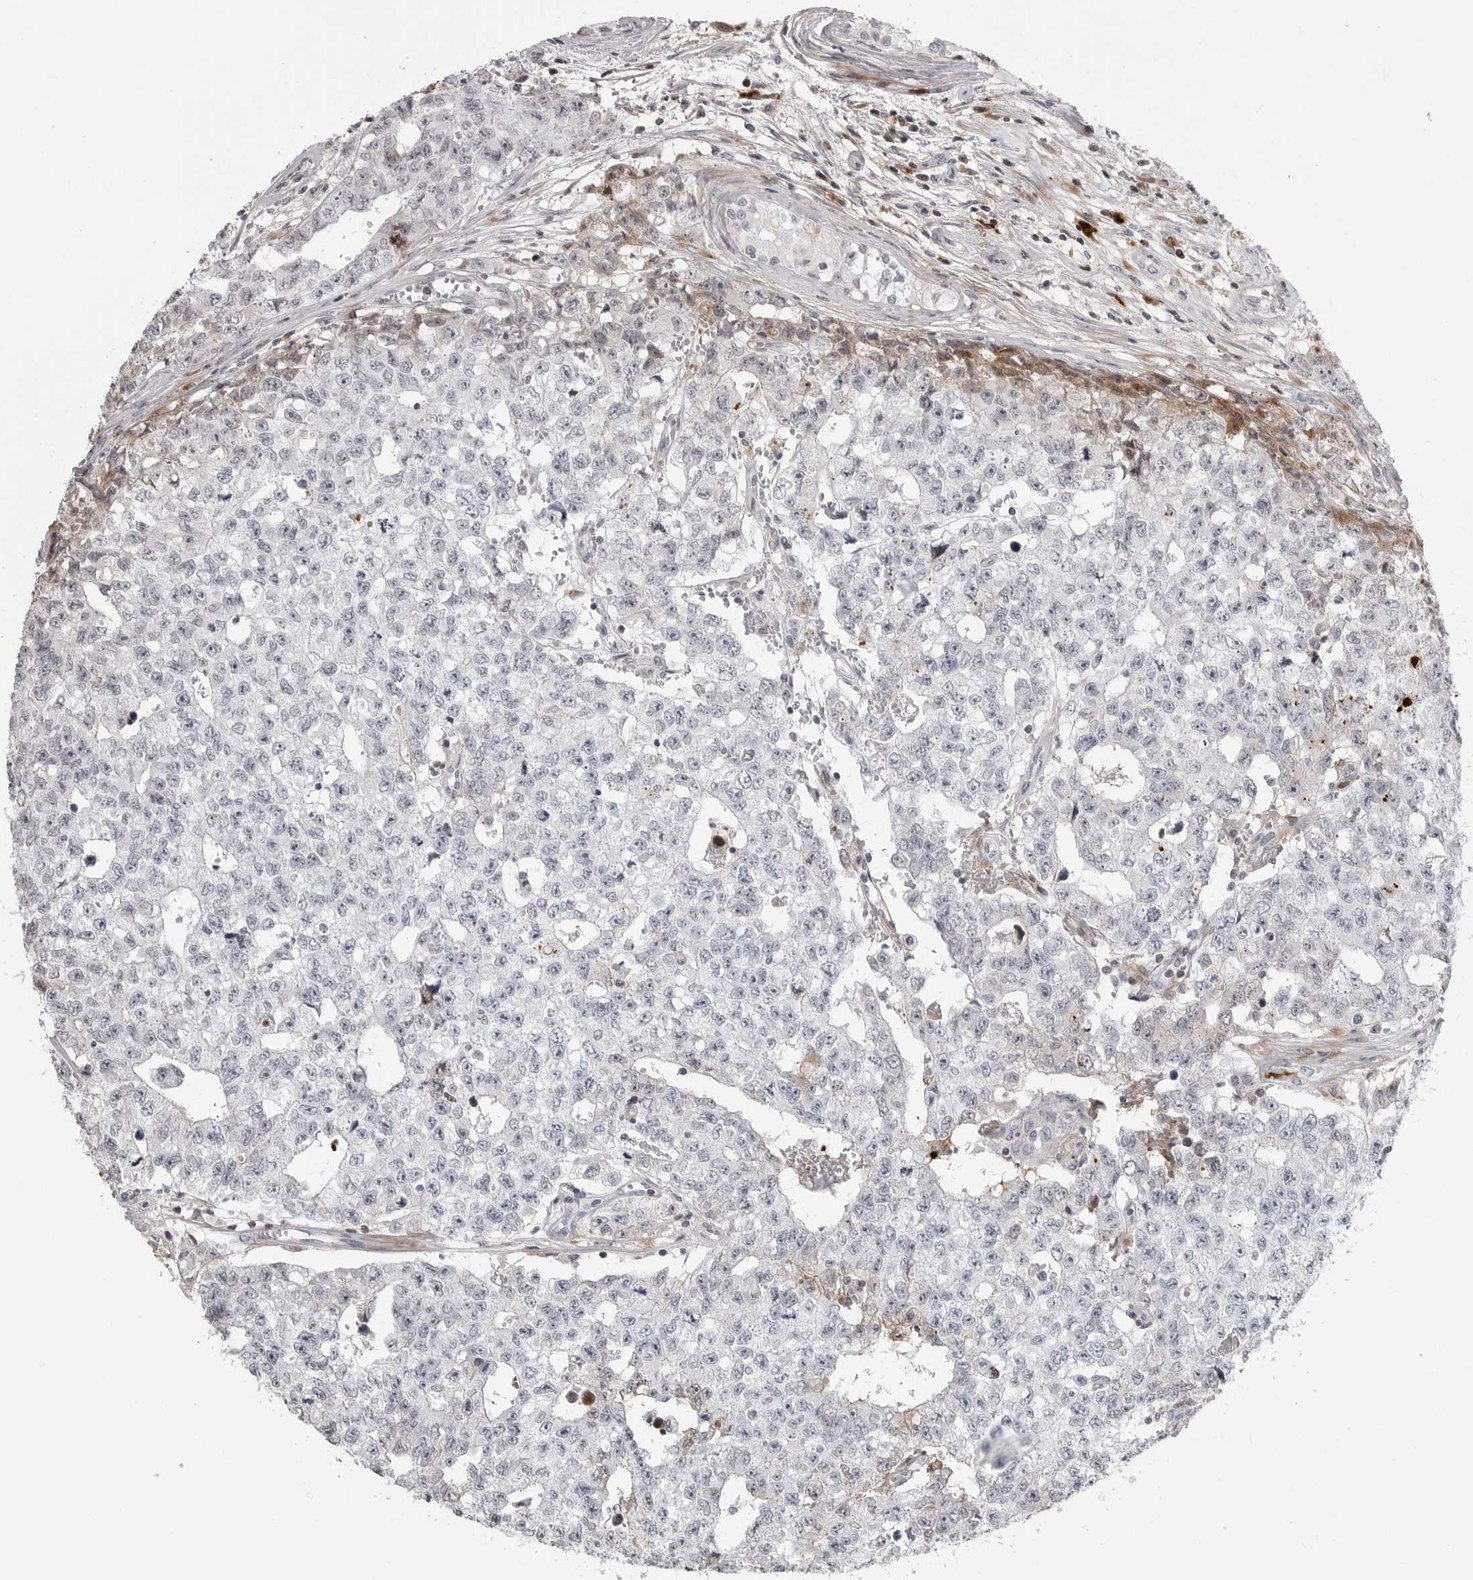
{"staining": {"intensity": "negative", "quantity": "none", "location": "none"}, "tissue": "testis cancer", "cell_type": "Tumor cells", "image_type": "cancer", "snomed": [{"axis": "morphology", "description": "Carcinoma, Embryonal, NOS"}, {"axis": "topography", "description": "Testis"}], "caption": "This is an immunohistochemistry image of human embryonal carcinoma (testis). There is no positivity in tumor cells.", "gene": "CXCR5", "patient": {"sex": "male", "age": 28}}